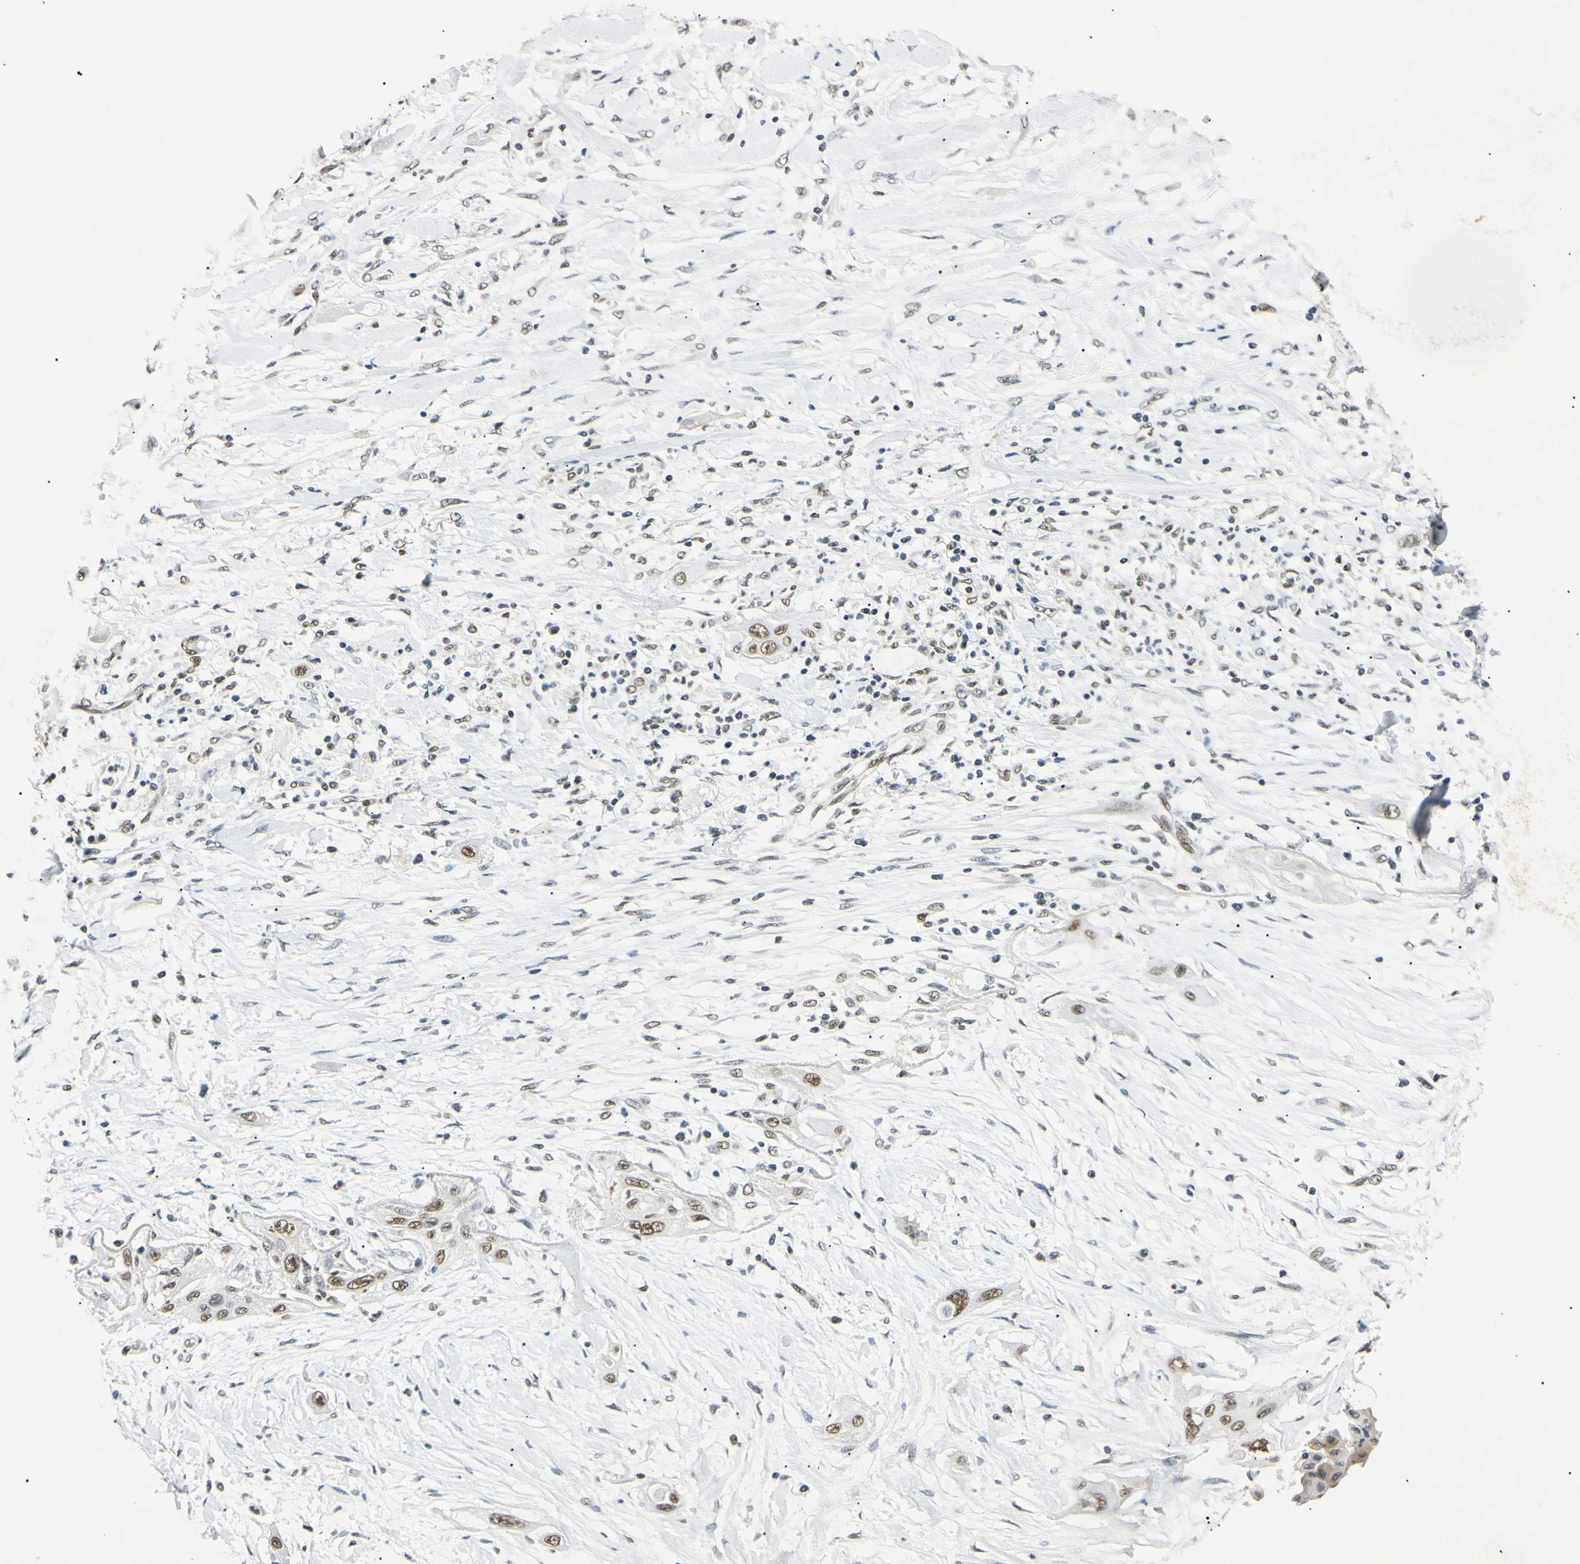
{"staining": {"intensity": "moderate", "quantity": ">75%", "location": "nuclear"}, "tissue": "lung cancer", "cell_type": "Tumor cells", "image_type": "cancer", "snomed": [{"axis": "morphology", "description": "Squamous cell carcinoma, NOS"}, {"axis": "topography", "description": "Lung"}], "caption": "Immunohistochemical staining of lung cancer (squamous cell carcinoma) displays medium levels of moderate nuclear protein expression in about >75% of tumor cells.", "gene": "SMARCA5", "patient": {"sex": "female", "age": 47}}